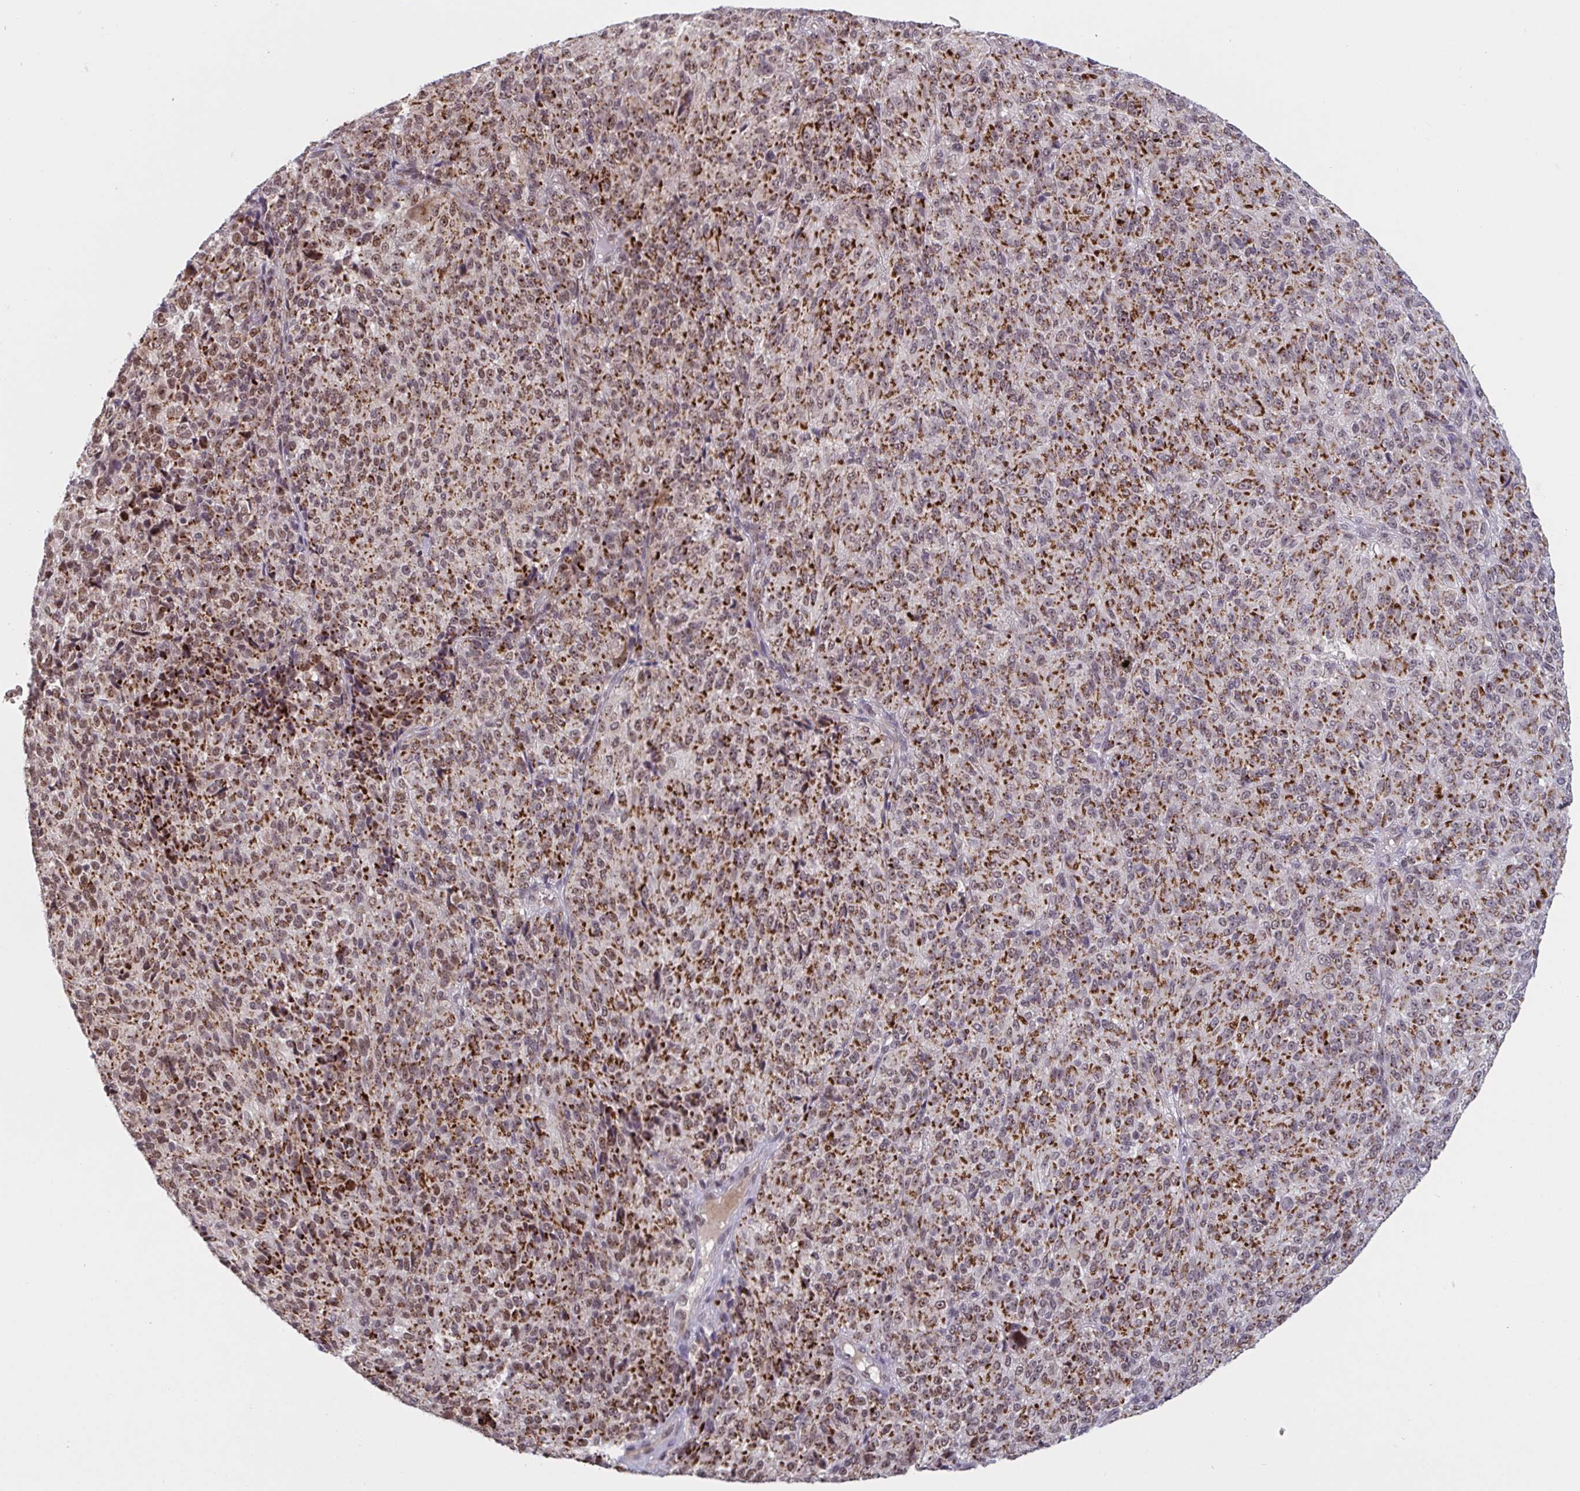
{"staining": {"intensity": "strong", "quantity": ">75%", "location": "cytoplasmic/membranous"}, "tissue": "melanoma", "cell_type": "Tumor cells", "image_type": "cancer", "snomed": [{"axis": "morphology", "description": "Malignant melanoma, Metastatic site"}, {"axis": "topography", "description": "Brain"}], "caption": "IHC of human malignant melanoma (metastatic site) reveals high levels of strong cytoplasmic/membranous staining in approximately >75% of tumor cells. The staining is performed using DAB brown chromogen to label protein expression. The nuclei are counter-stained blue using hematoxylin.", "gene": "NLRP13", "patient": {"sex": "female", "age": 56}}